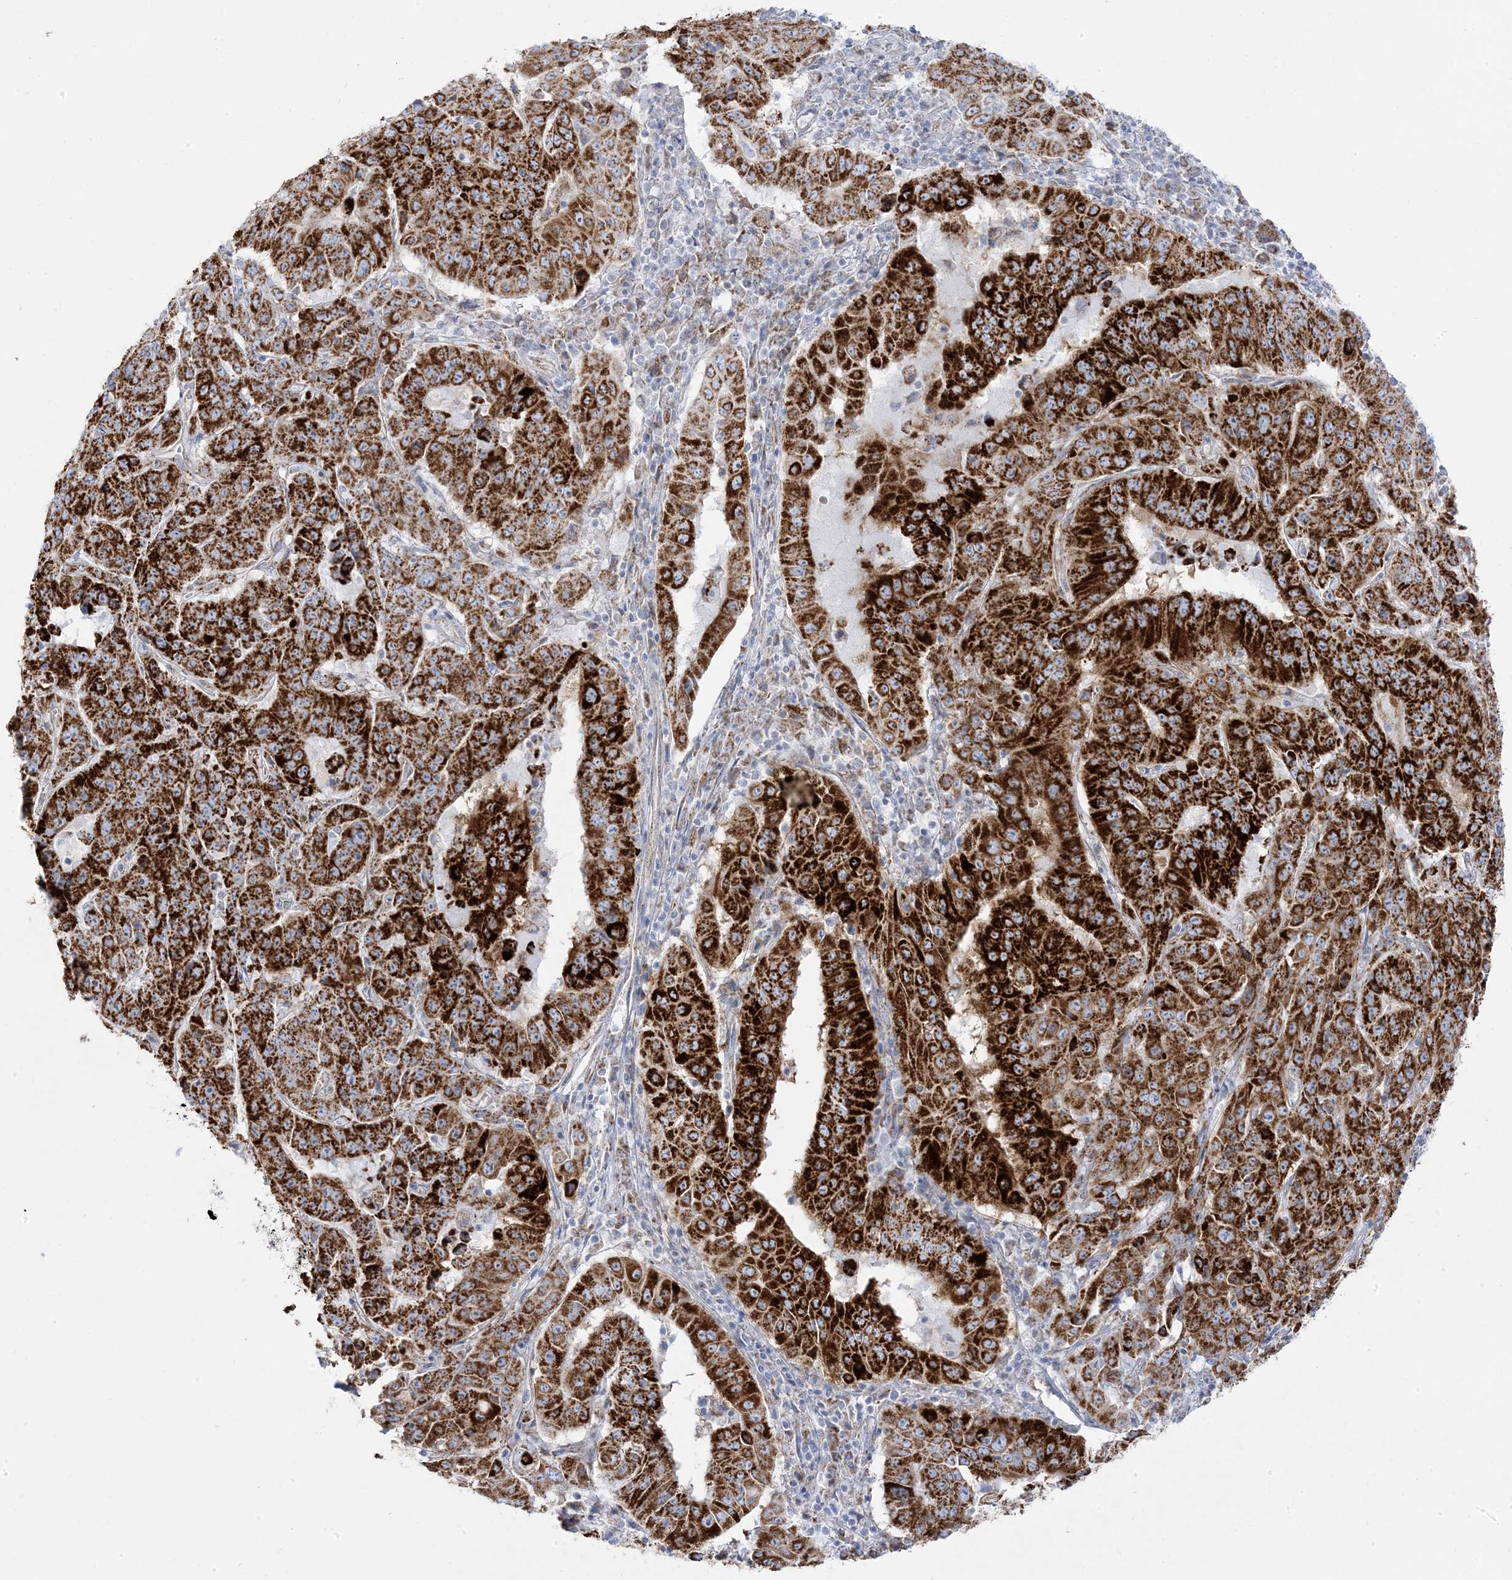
{"staining": {"intensity": "strong", "quantity": ">75%", "location": "cytoplasmic/membranous"}, "tissue": "pancreatic cancer", "cell_type": "Tumor cells", "image_type": "cancer", "snomed": [{"axis": "morphology", "description": "Adenocarcinoma, NOS"}, {"axis": "topography", "description": "Pancreas"}], "caption": "Adenocarcinoma (pancreatic) stained with a brown dye reveals strong cytoplasmic/membranous positive staining in about >75% of tumor cells.", "gene": "PCCB", "patient": {"sex": "male", "age": 63}}